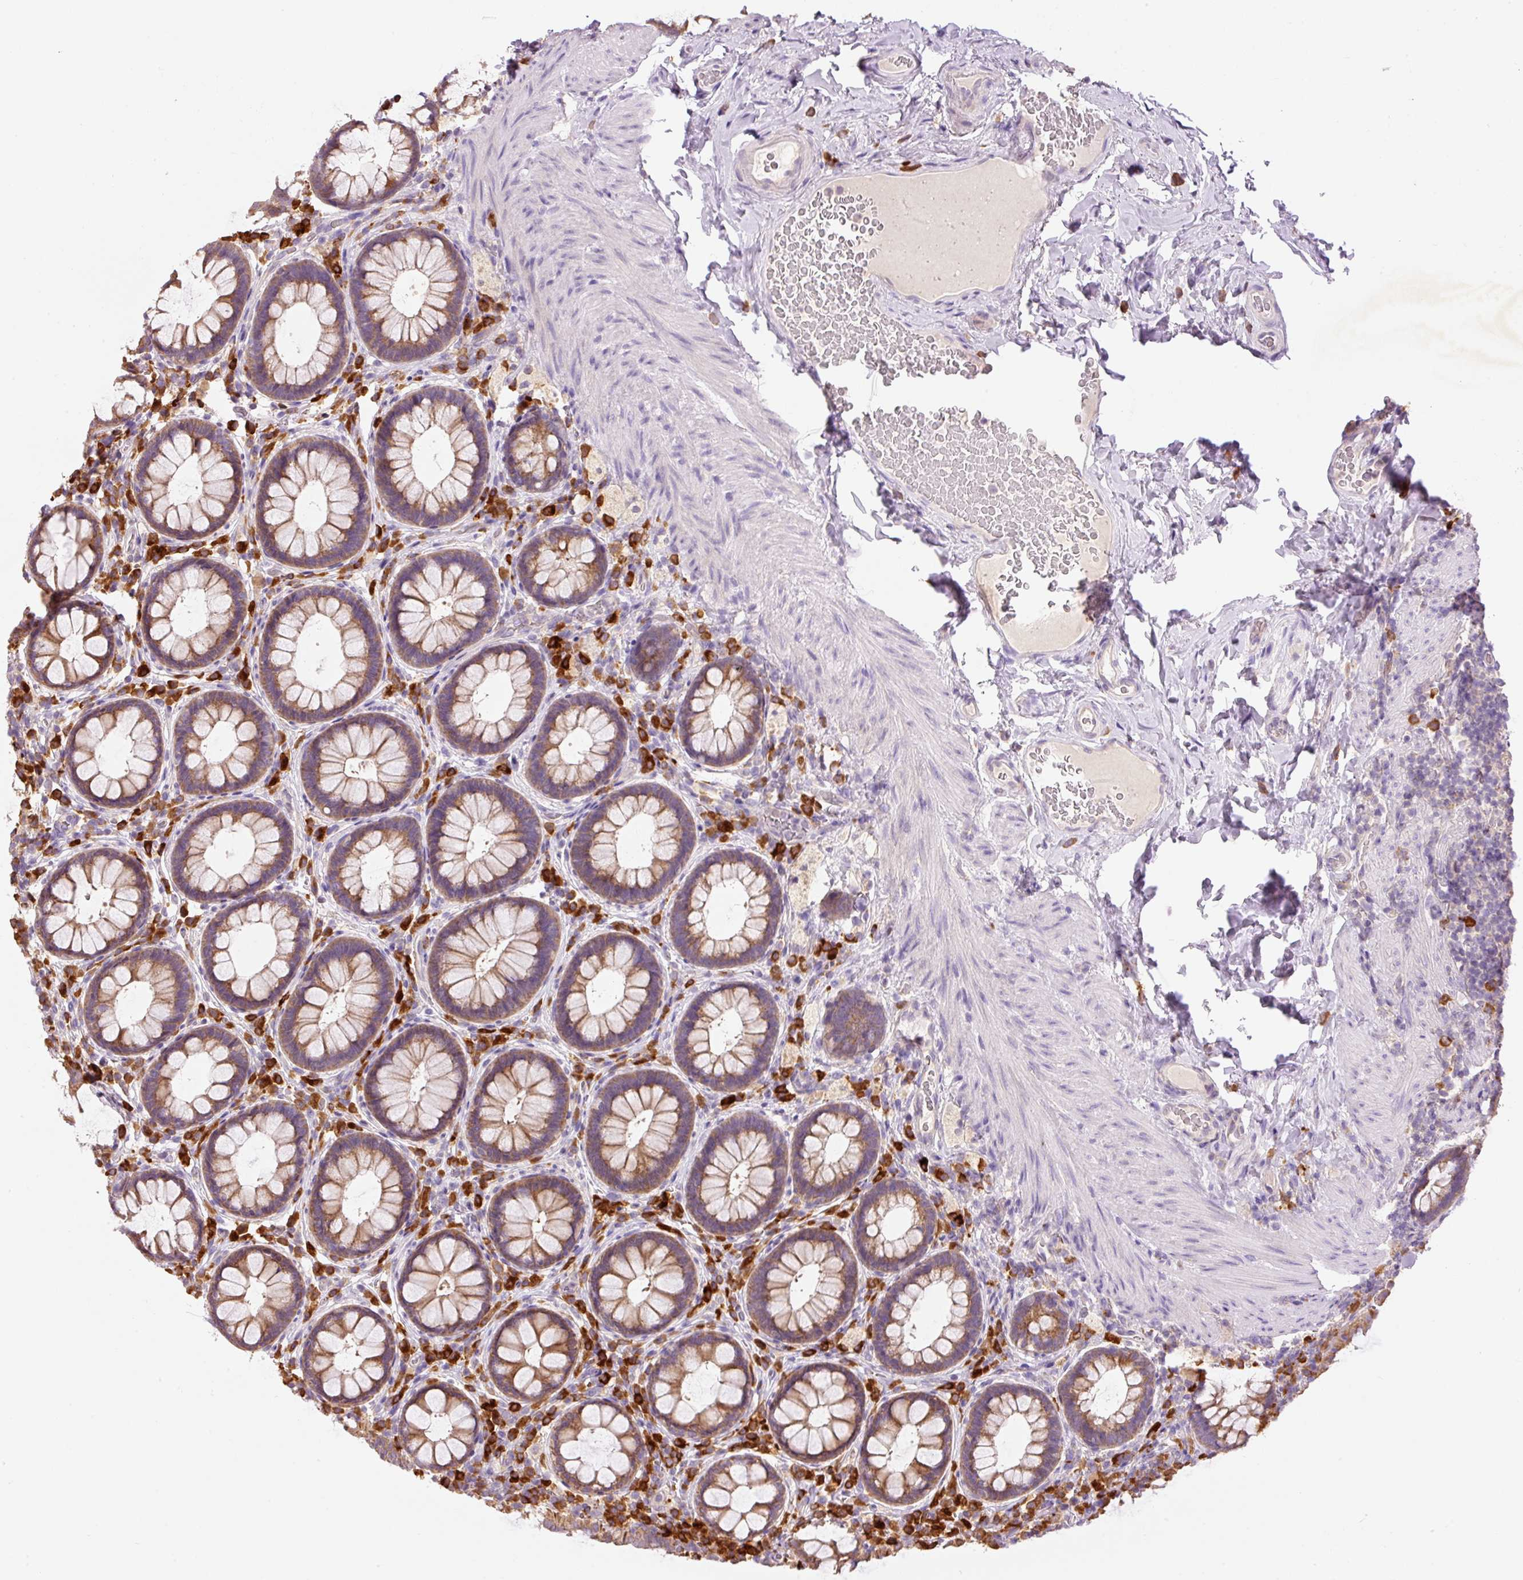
{"staining": {"intensity": "moderate", "quantity": ">75%", "location": "cytoplasmic/membranous"}, "tissue": "rectum", "cell_type": "Glandular cells", "image_type": "normal", "snomed": [{"axis": "morphology", "description": "Normal tissue, NOS"}, {"axis": "topography", "description": "Rectum"}], "caption": "DAB immunohistochemical staining of benign rectum reveals moderate cytoplasmic/membranous protein staining in about >75% of glandular cells.", "gene": "PNPLA5", "patient": {"sex": "female", "age": 69}}